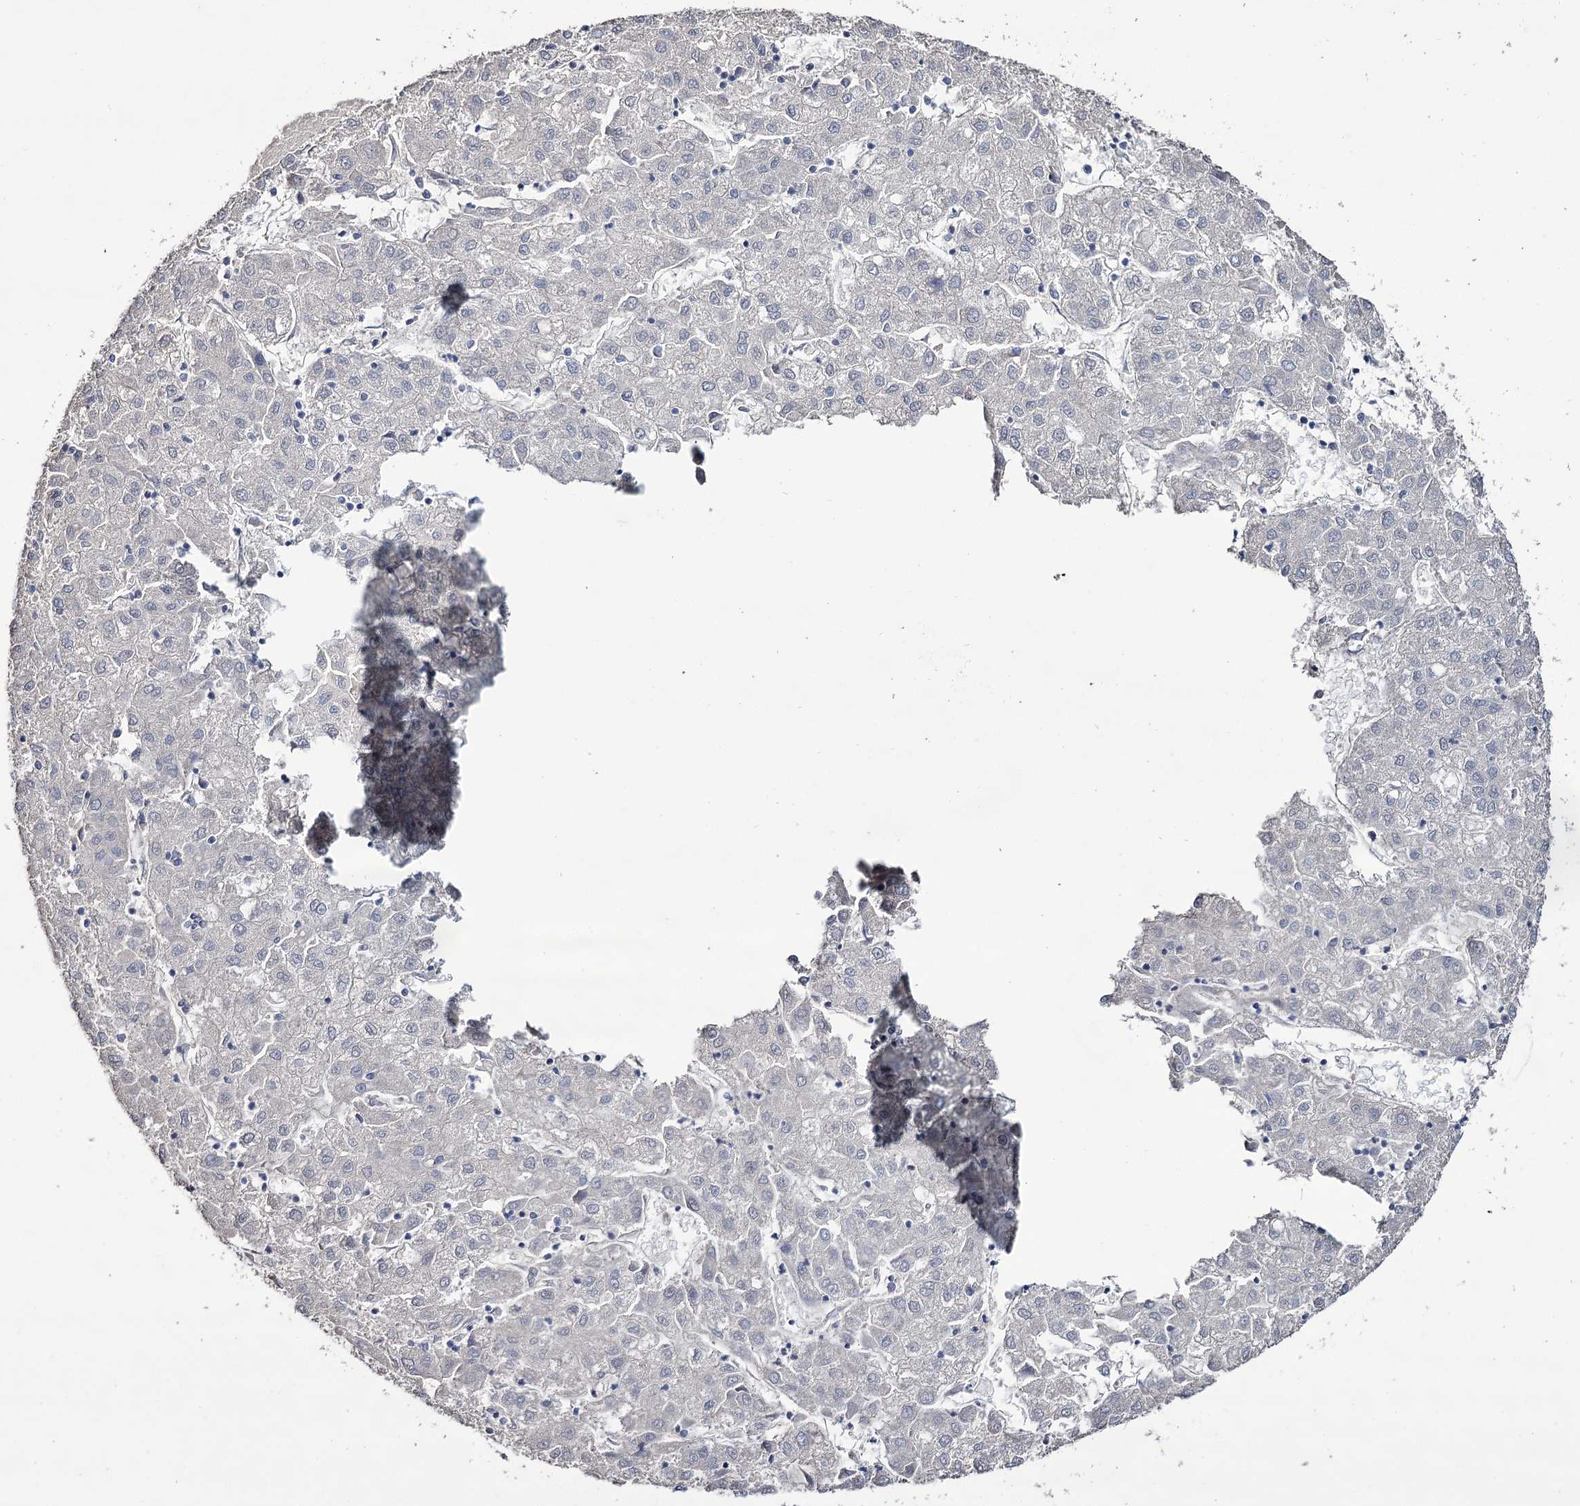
{"staining": {"intensity": "negative", "quantity": "none", "location": "none"}, "tissue": "liver cancer", "cell_type": "Tumor cells", "image_type": "cancer", "snomed": [{"axis": "morphology", "description": "Carcinoma, Hepatocellular, NOS"}, {"axis": "topography", "description": "Liver"}], "caption": "Tumor cells are negative for protein expression in human liver cancer.", "gene": "EPB41L5", "patient": {"sex": "male", "age": 72}}